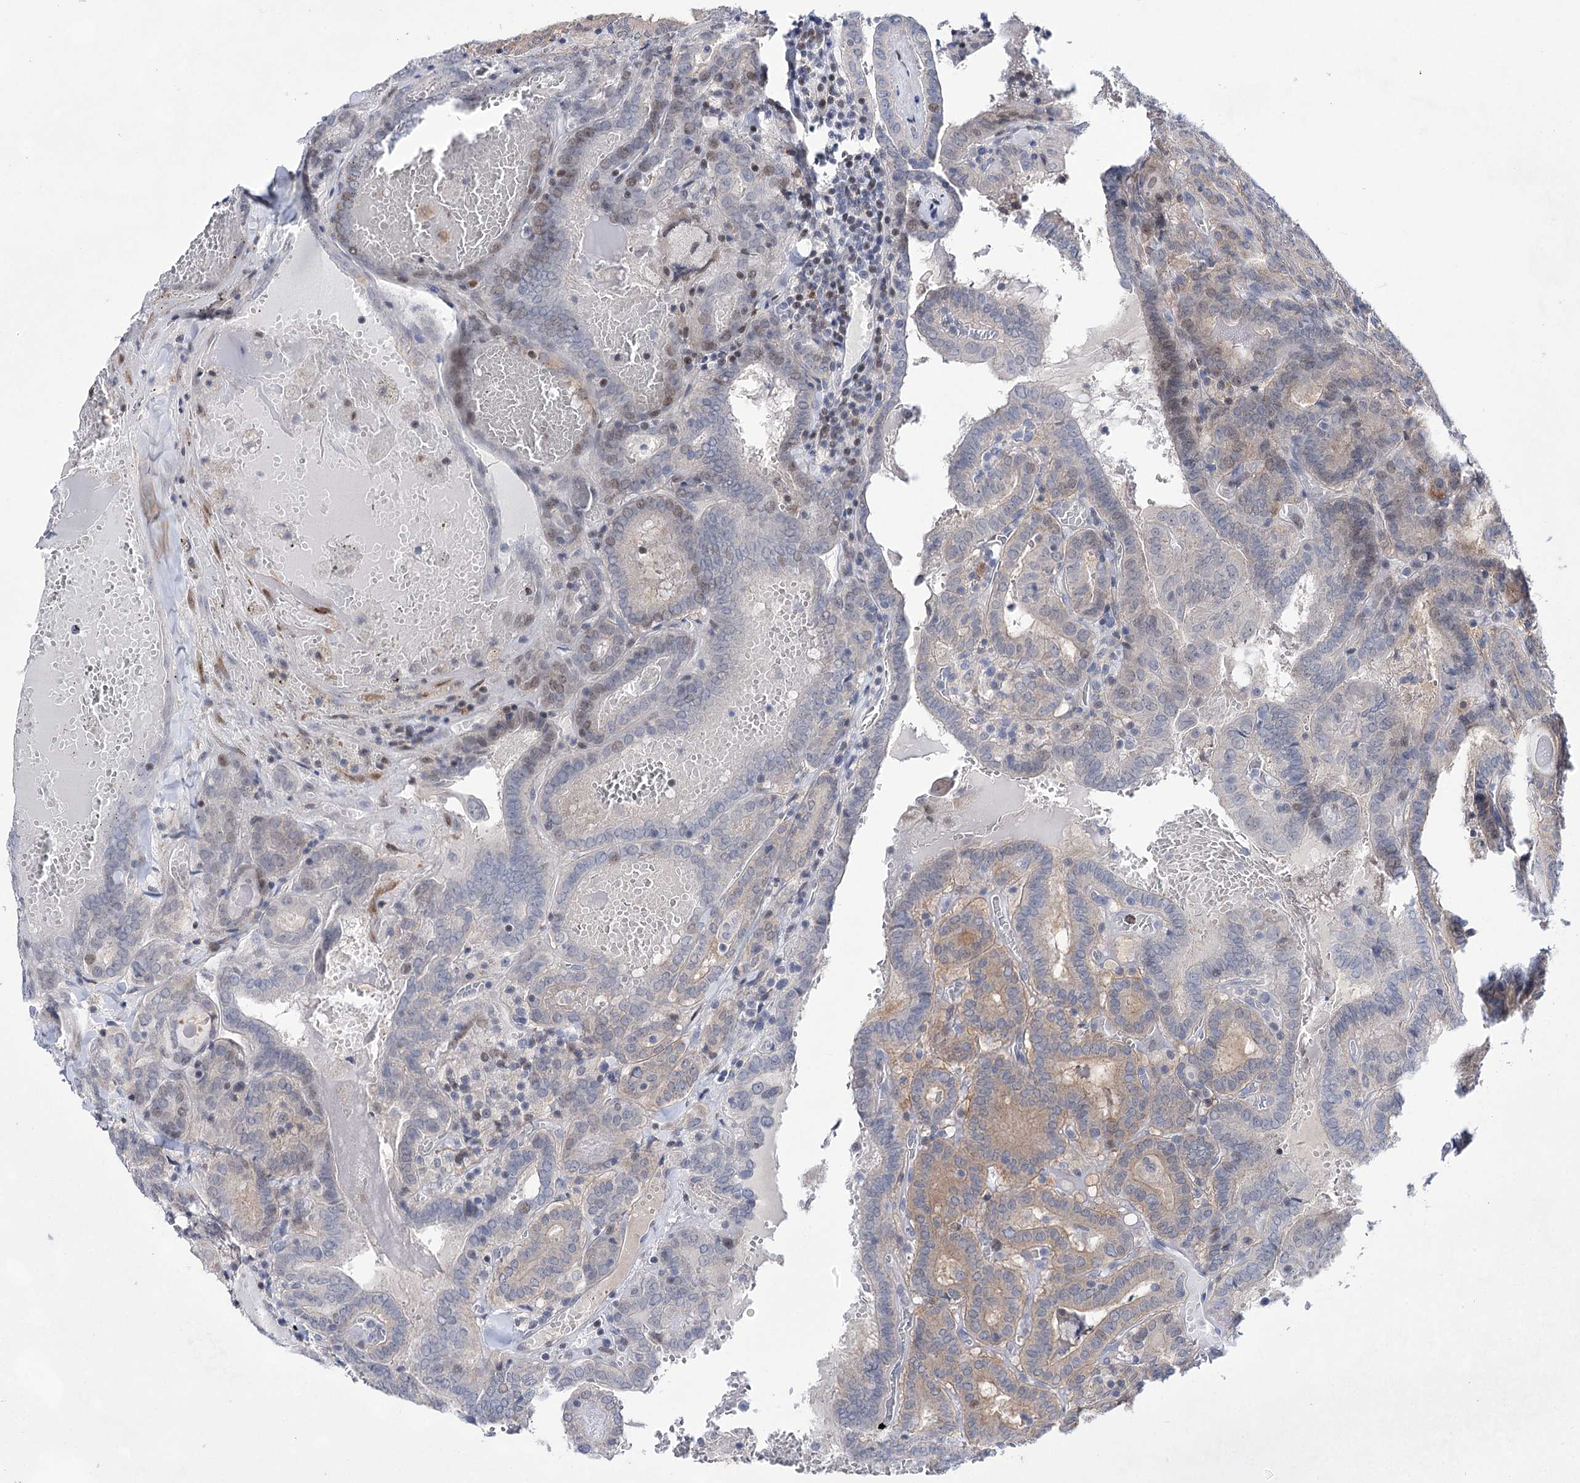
{"staining": {"intensity": "weak", "quantity": "<25%", "location": "cytoplasmic/membranous,nuclear"}, "tissue": "thyroid cancer", "cell_type": "Tumor cells", "image_type": "cancer", "snomed": [{"axis": "morphology", "description": "Papillary adenocarcinoma, NOS"}, {"axis": "topography", "description": "Thyroid gland"}], "caption": "Immunohistochemistry (IHC) image of neoplastic tissue: thyroid cancer stained with DAB displays no significant protein staining in tumor cells.", "gene": "UGDH", "patient": {"sex": "female", "age": 72}}